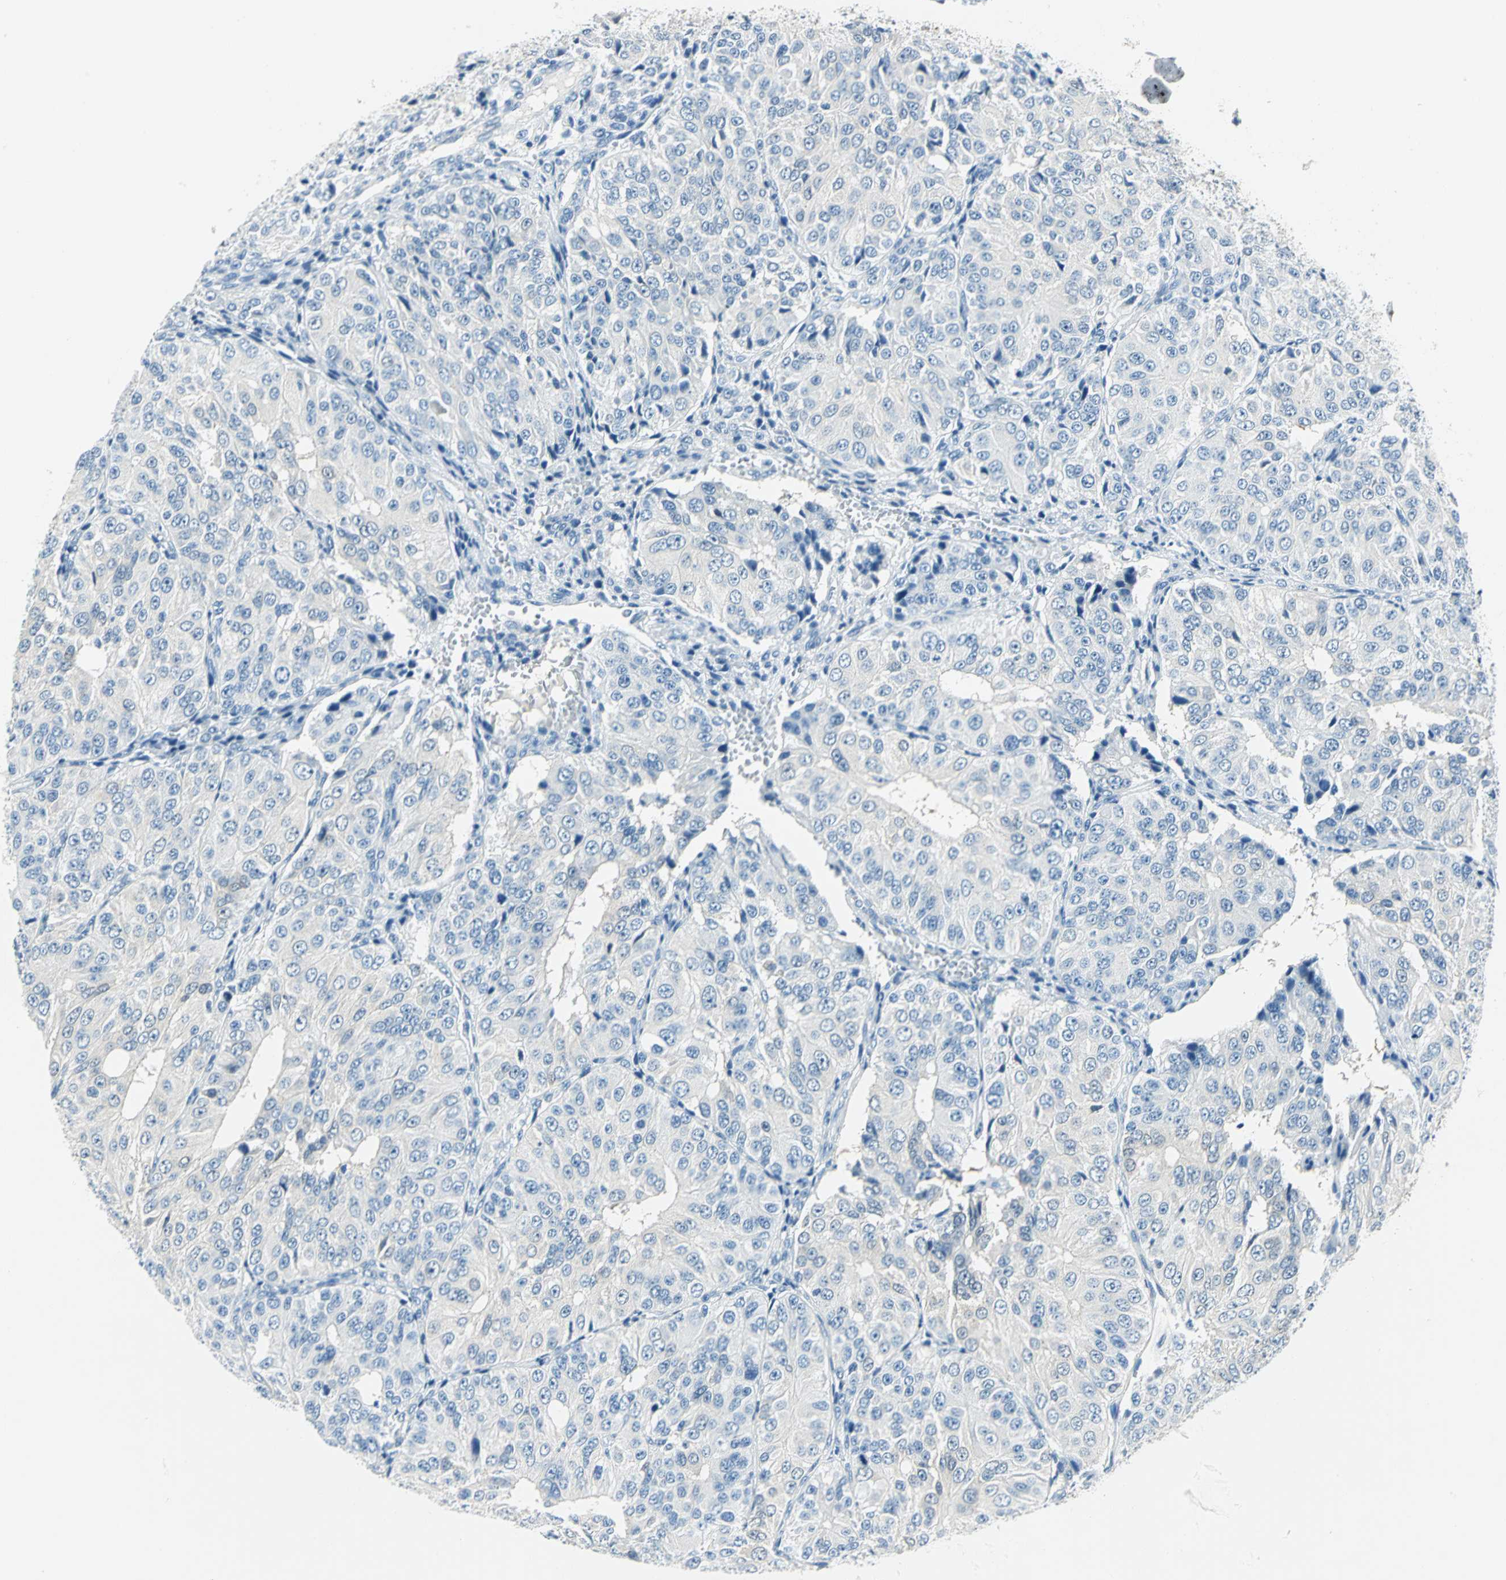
{"staining": {"intensity": "negative", "quantity": "none", "location": "none"}, "tissue": "ovarian cancer", "cell_type": "Tumor cells", "image_type": "cancer", "snomed": [{"axis": "morphology", "description": "Carcinoma, endometroid"}, {"axis": "topography", "description": "Ovary"}], "caption": "A high-resolution image shows immunohistochemistry staining of ovarian endometroid carcinoma, which demonstrates no significant staining in tumor cells.", "gene": "AKR1A1", "patient": {"sex": "female", "age": 51}}